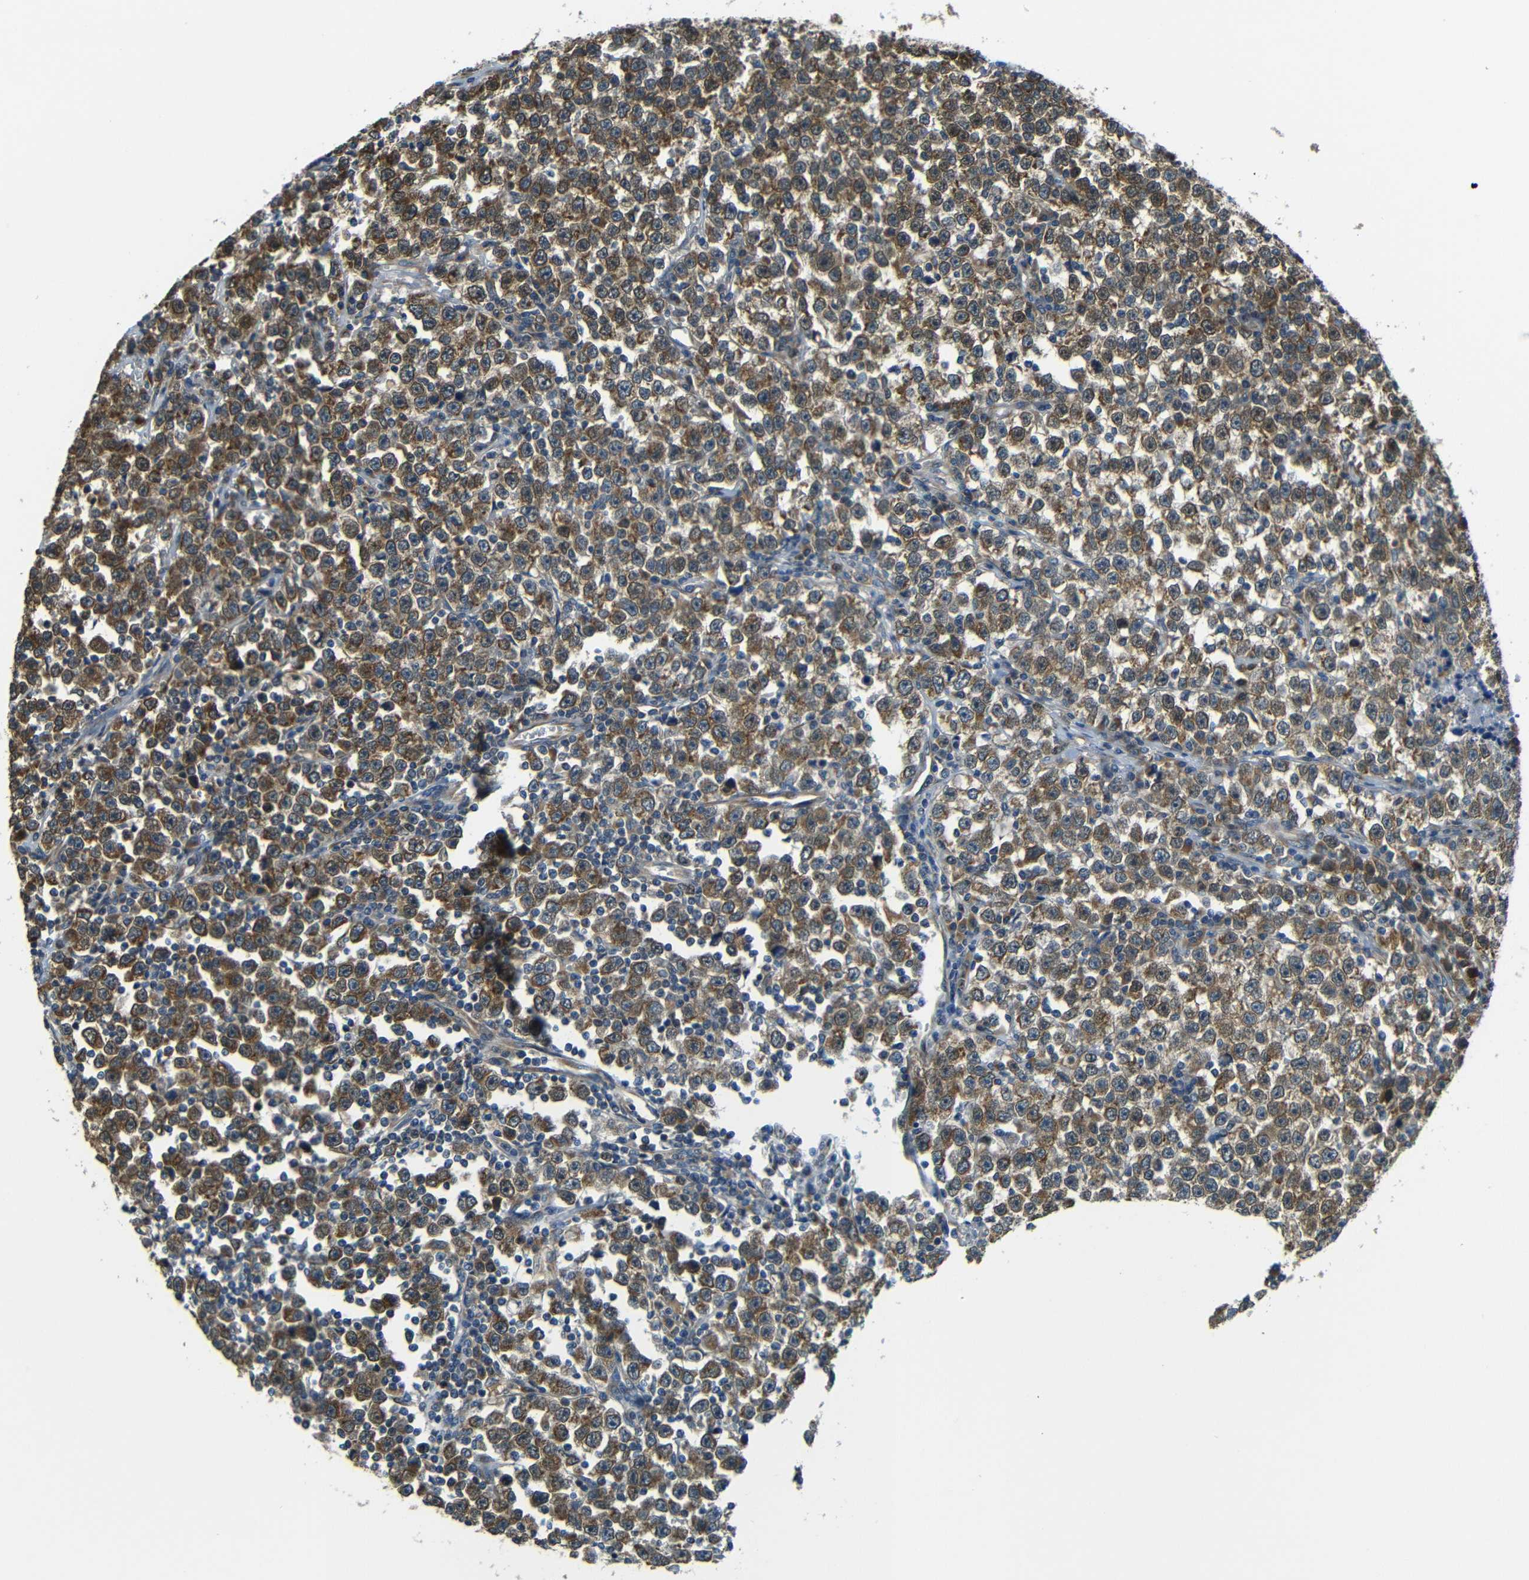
{"staining": {"intensity": "strong", "quantity": ">75%", "location": "cytoplasmic/membranous"}, "tissue": "testis cancer", "cell_type": "Tumor cells", "image_type": "cancer", "snomed": [{"axis": "morphology", "description": "Seminoma, NOS"}, {"axis": "topography", "description": "Testis"}], "caption": "This is an image of immunohistochemistry staining of testis cancer, which shows strong positivity in the cytoplasmic/membranous of tumor cells.", "gene": "VAPB", "patient": {"sex": "male", "age": 43}}